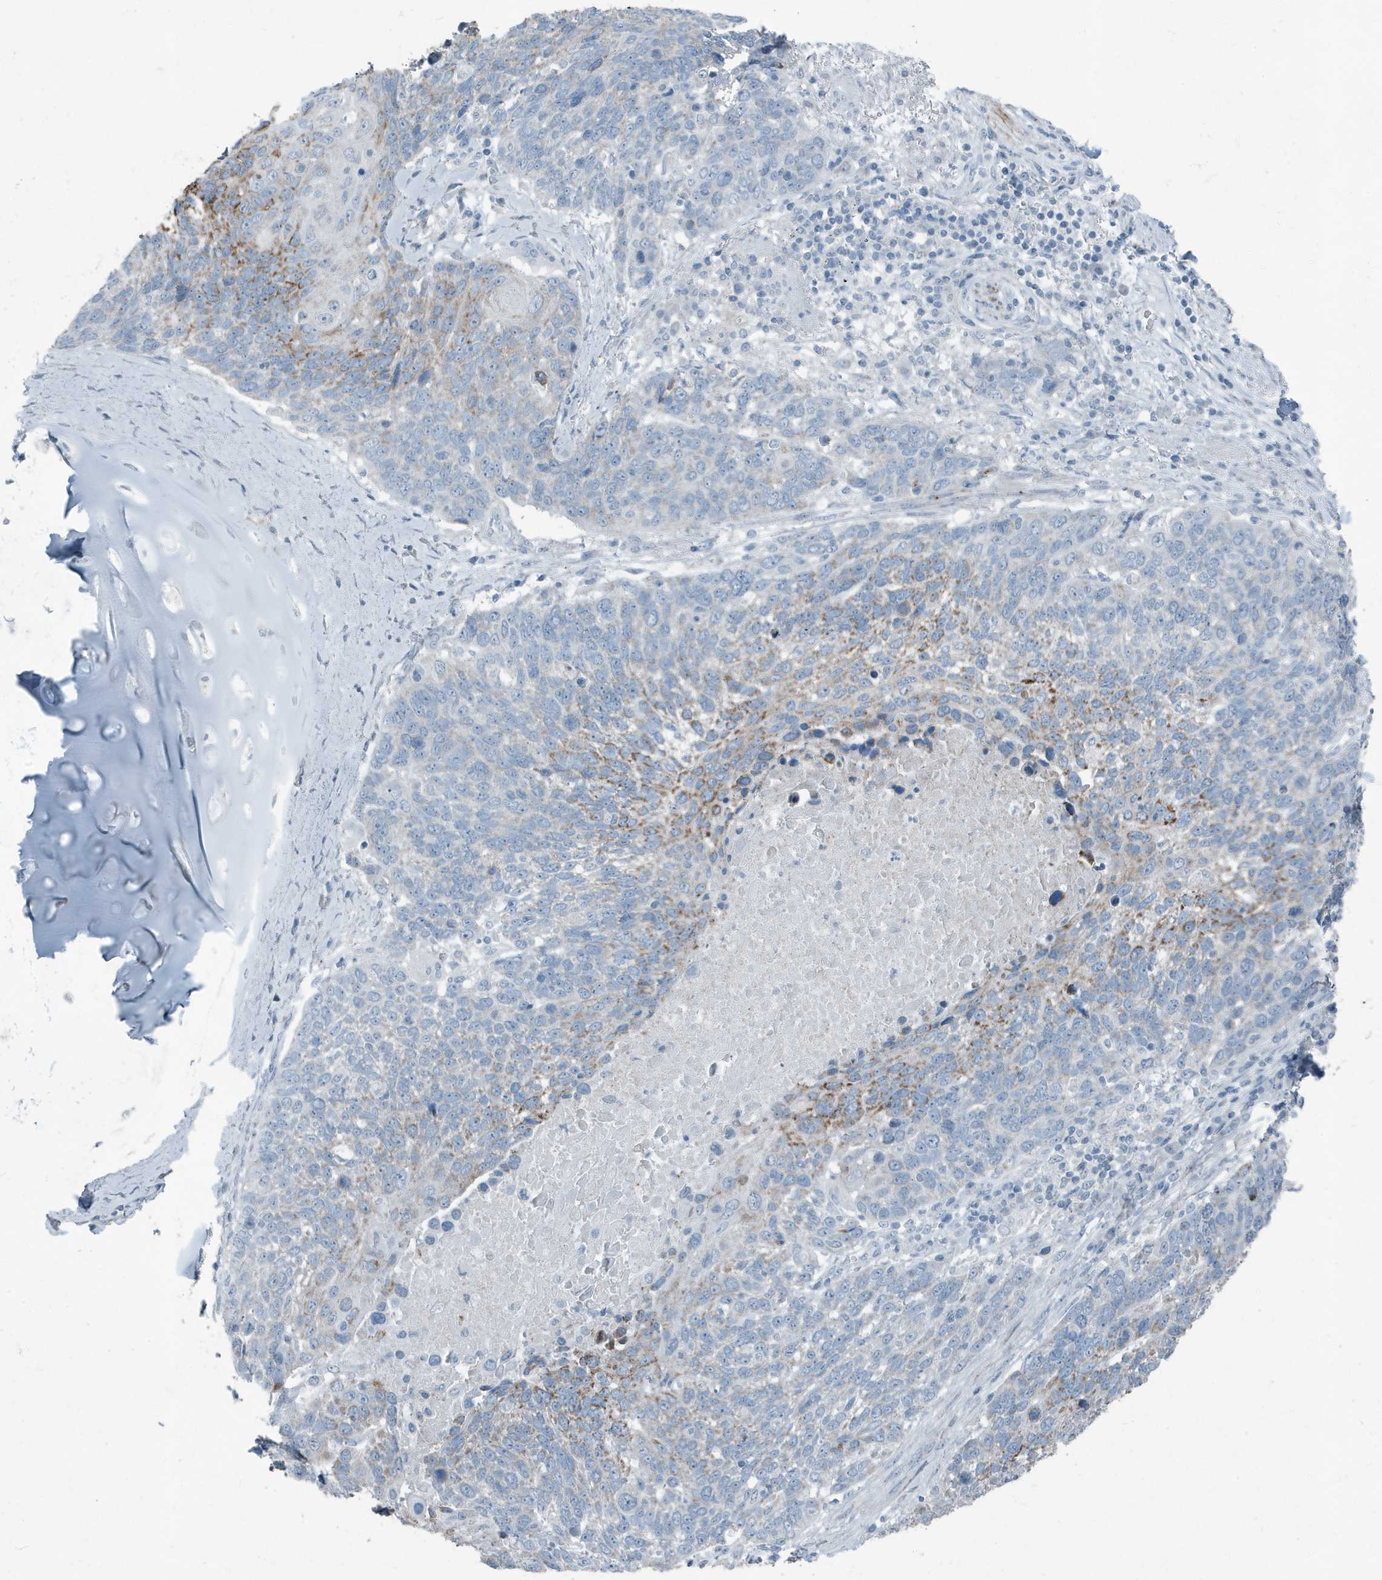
{"staining": {"intensity": "moderate", "quantity": "<25%", "location": "cytoplasmic/membranous"}, "tissue": "lung cancer", "cell_type": "Tumor cells", "image_type": "cancer", "snomed": [{"axis": "morphology", "description": "Squamous cell carcinoma, NOS"}, {"axis": "topography", "description": "Lung"}], "caption": "Lung cancer stained with DAB immunohistochemistry reveals low levels of moderate cytoplasmic/membranous staining in about <25% of tumor cells.", "gene": "FAM162A", "patient": {"sex": "male", "age": 66}}